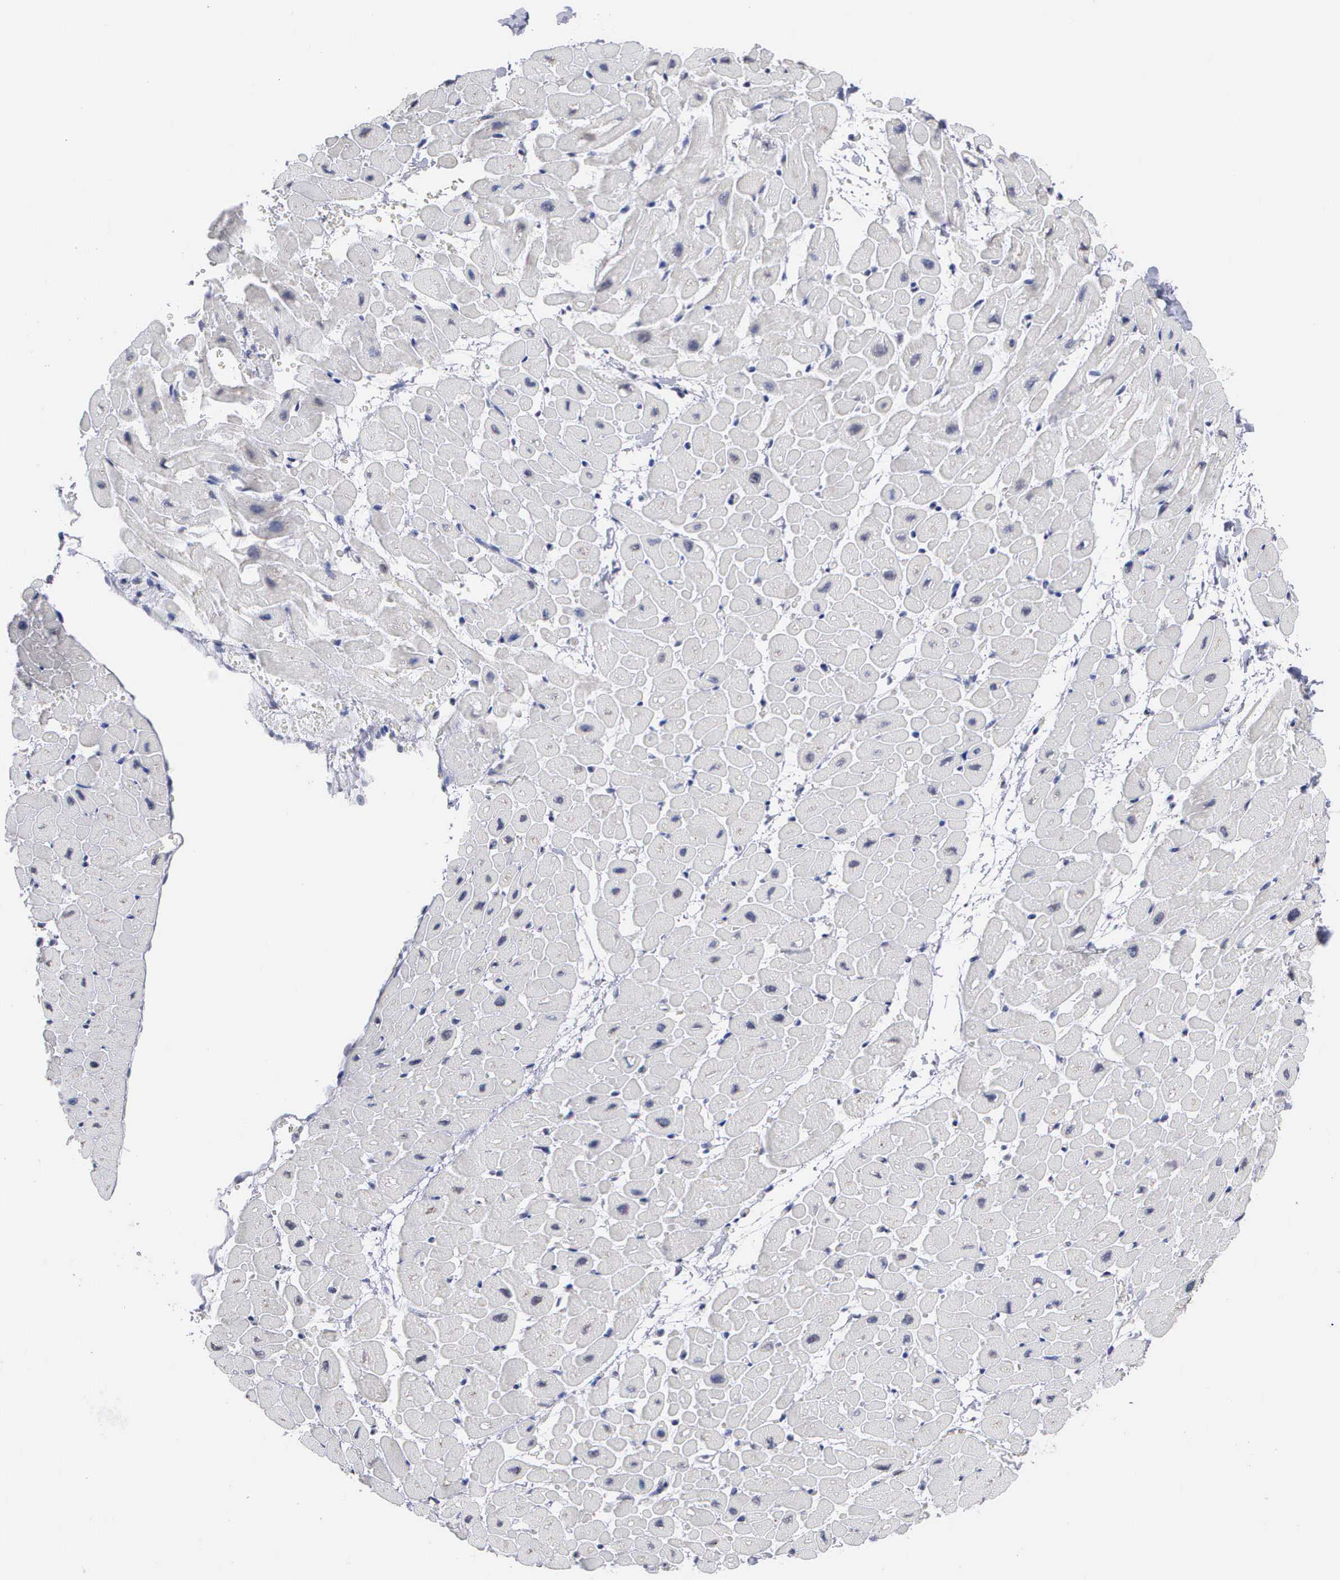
{"staining": {"intensity": "negative", "quantity": "none", "location": "none"}, "tissue": "heart muscle", "cell_type": "Cardiomyocytes", "image_type": "normal", "snomed": [{"axis": "morphology", "description": "Normal tissue, NOS"}, {"axis": "topography", "description": "Heart"}], "caption": "DAB (3,3'-diaminobenzidine) immunohistochemical staining of unremarkable human heart muscle displays no significant expression in cardiomyocytes.", "gene": "KDM6A", "patient": {"sex": "male", "age": 45}}